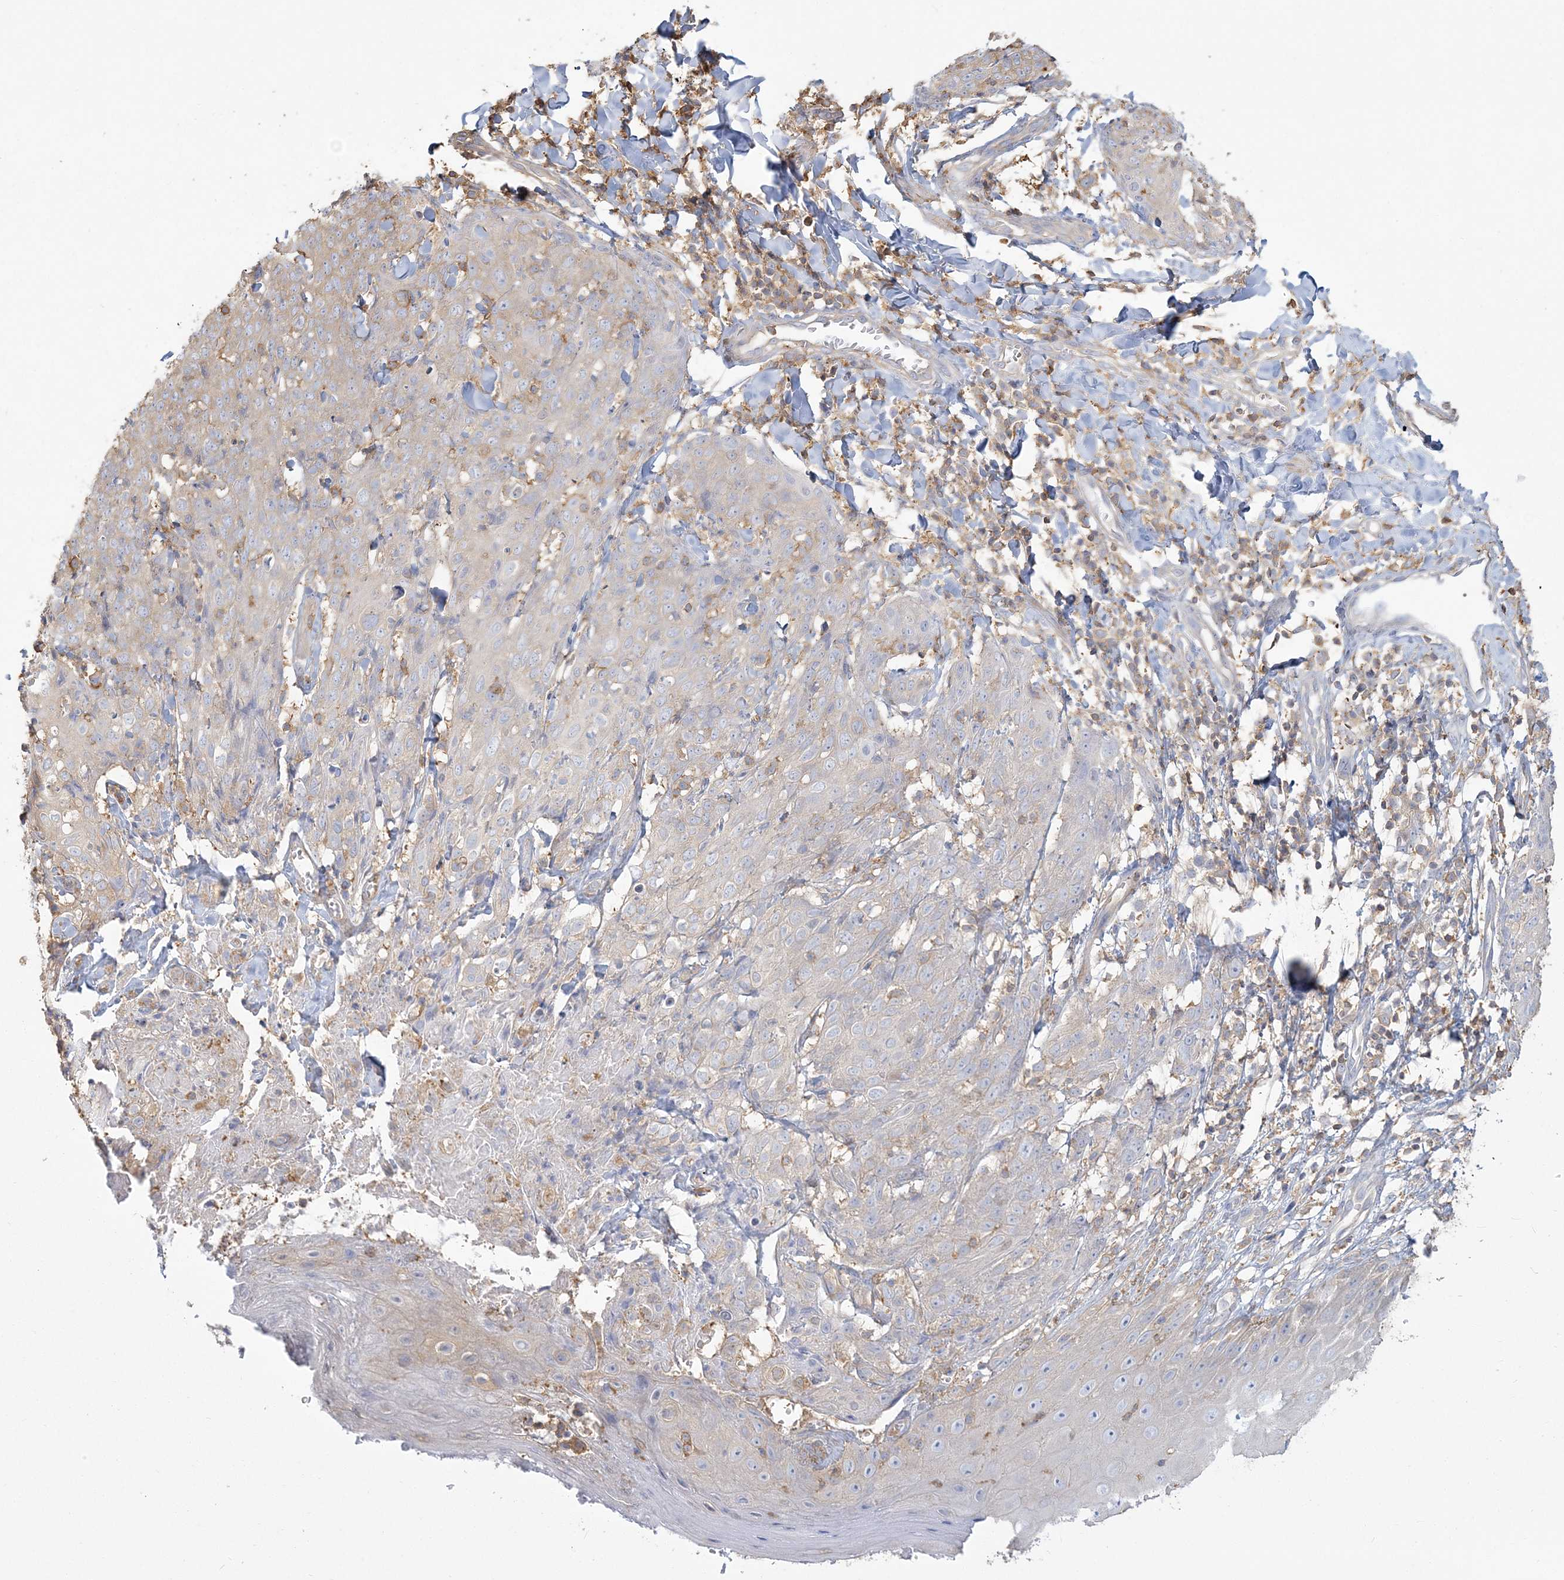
{"staining": {"intensity": "weak", "quantity": "<25%", "location": "cytoplasmic/membranous"}, "tissue": "skin cancer", "cell_type": "Tumor cells", "image_type": "cancer", "snomed": [{"axis": "morphology", "description": "Squamous cell carcinoma, NOS"}, {"axis": "topography", "description": "Skin"}, {"axis": "topography", "description": "Vulva"}], "caption": "Image shows no significant protein expression in tumor cells of squamous cell carcinoma (skin). Brightfield microscopy of immunohistochemistry (IHC) stained with DAB (brown) and hematoxylin (blue), captured at high magnification.", "gene": "ANKS1A", "patient": {"sex": "female", "age": 85}}